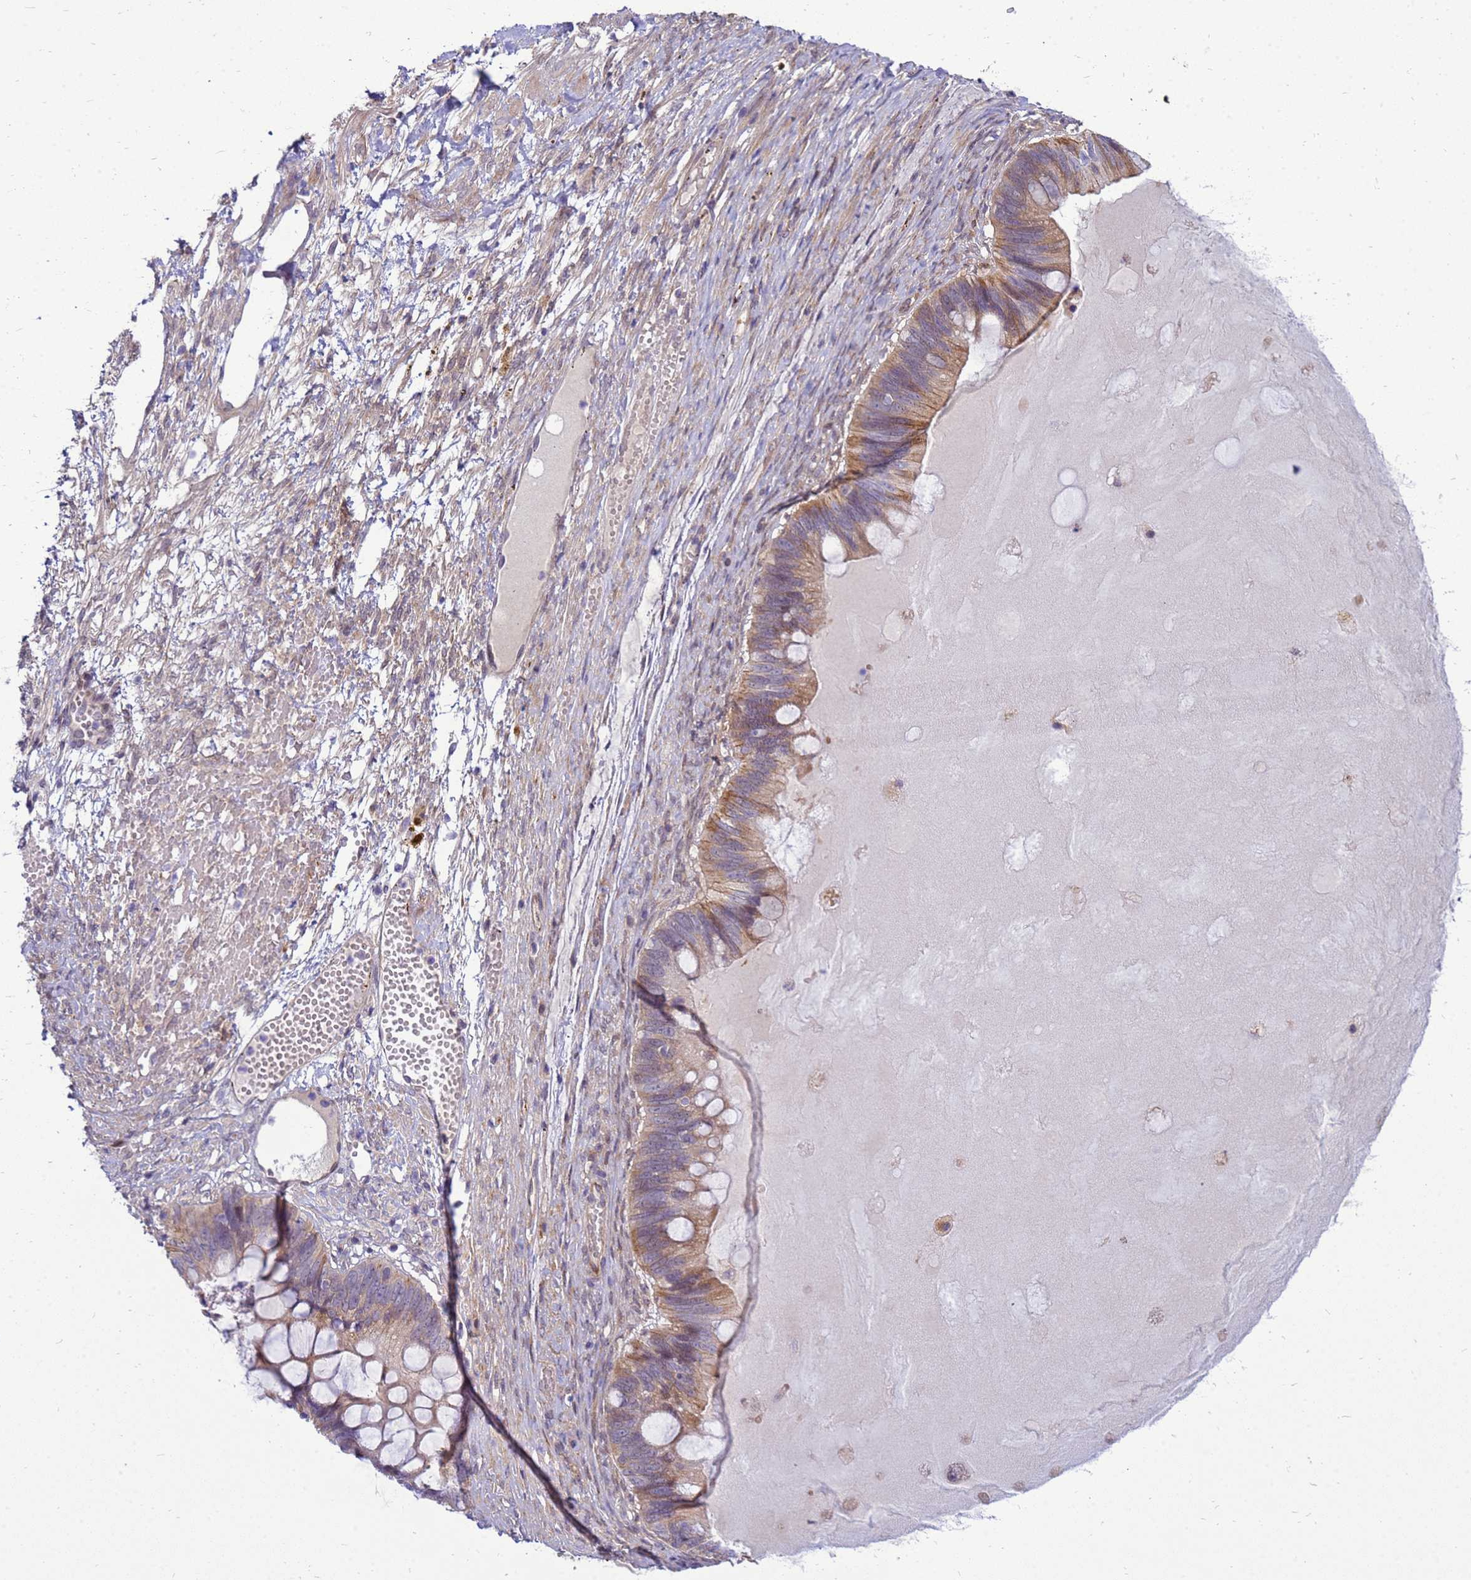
{"staining": {"intensity": "moderate", "quantity": ">75%", "location": "cytoplasmic/membranous"}, "tissue": "ovarian cancer", "cell_type": "Tumor cells", "image_type": "cancer", "snomed": [{"axis": "morphology", "description": "Cystadenocarcinoma, mucinous, NOS"}, {"axis": "topography", "description": "Ovary"}], "caption": "Immunohistochemistry (IHC) photomicrograph of neoplastic tissue: human ovarian cancer (mucinous cystadenocarcinoma) stained using immunohistochemistry (IHC) shows medium levels of moderate protein expression localized specifically in the cytoplasmic/membranous of tumor cells, appearing as a cytoplasmic/membranous brown color.", "gene": "ENOPH1", "patient": {"sex": "female", "age": 61}}